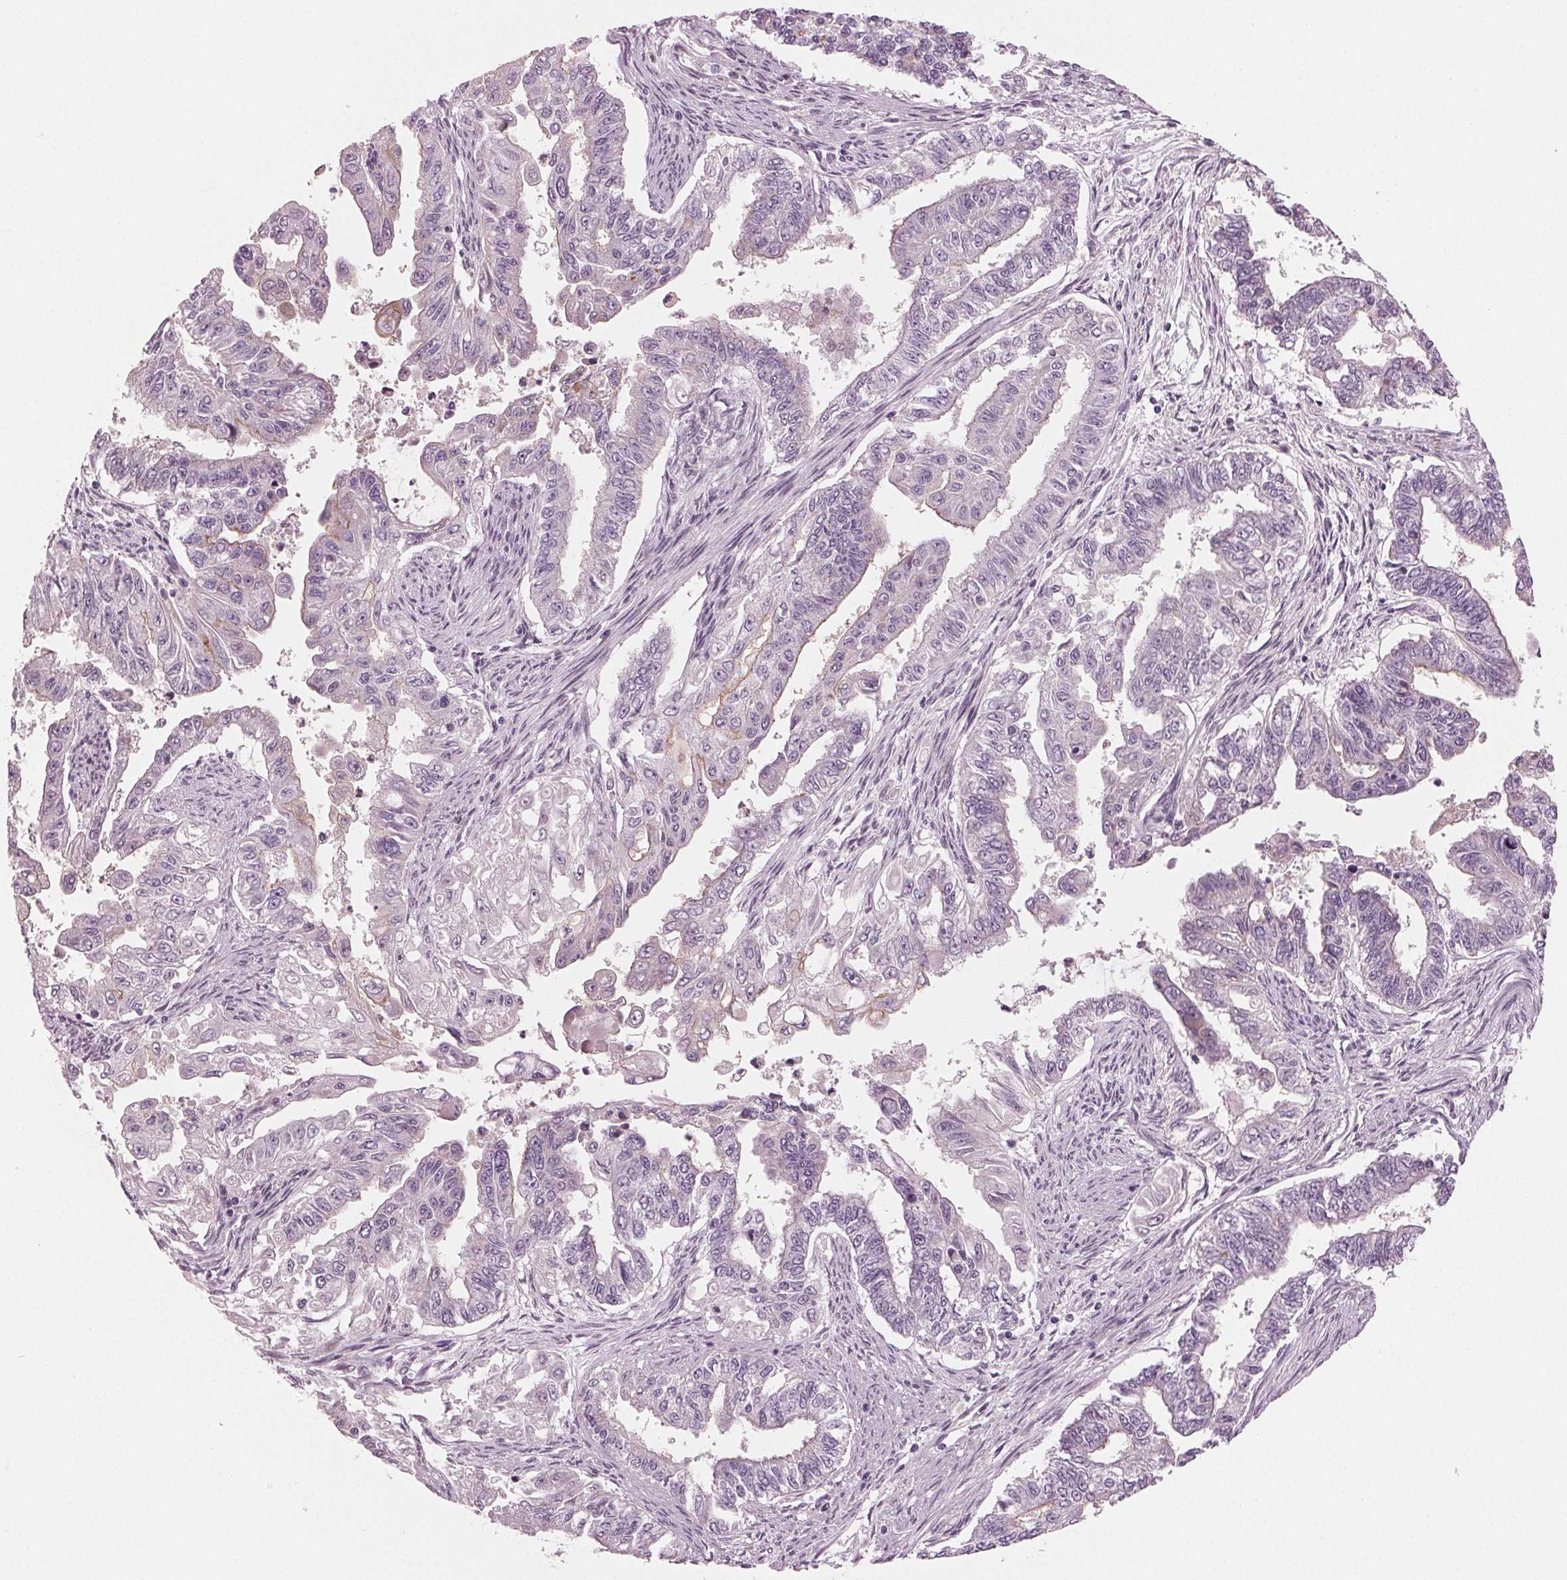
{"staining": {"intensity": "negative", "quantity": "none", "location": "none"}, "tissue": "endometrial cancer", "cell_type": "Tumor cells", "image_type": "cancer", "snomed": [{"axis": "morphology", "description": "Adenocarcinoma, NOS"}, {"axis": "topography", "description": "Uterus"}], "caption": "This is an immunohistochemistry (IHC) image of endometrial cancer. There is no positivity in tumor cells.", "gene": "PRAP1", "patient": {"sex": "female", "age": 59}}